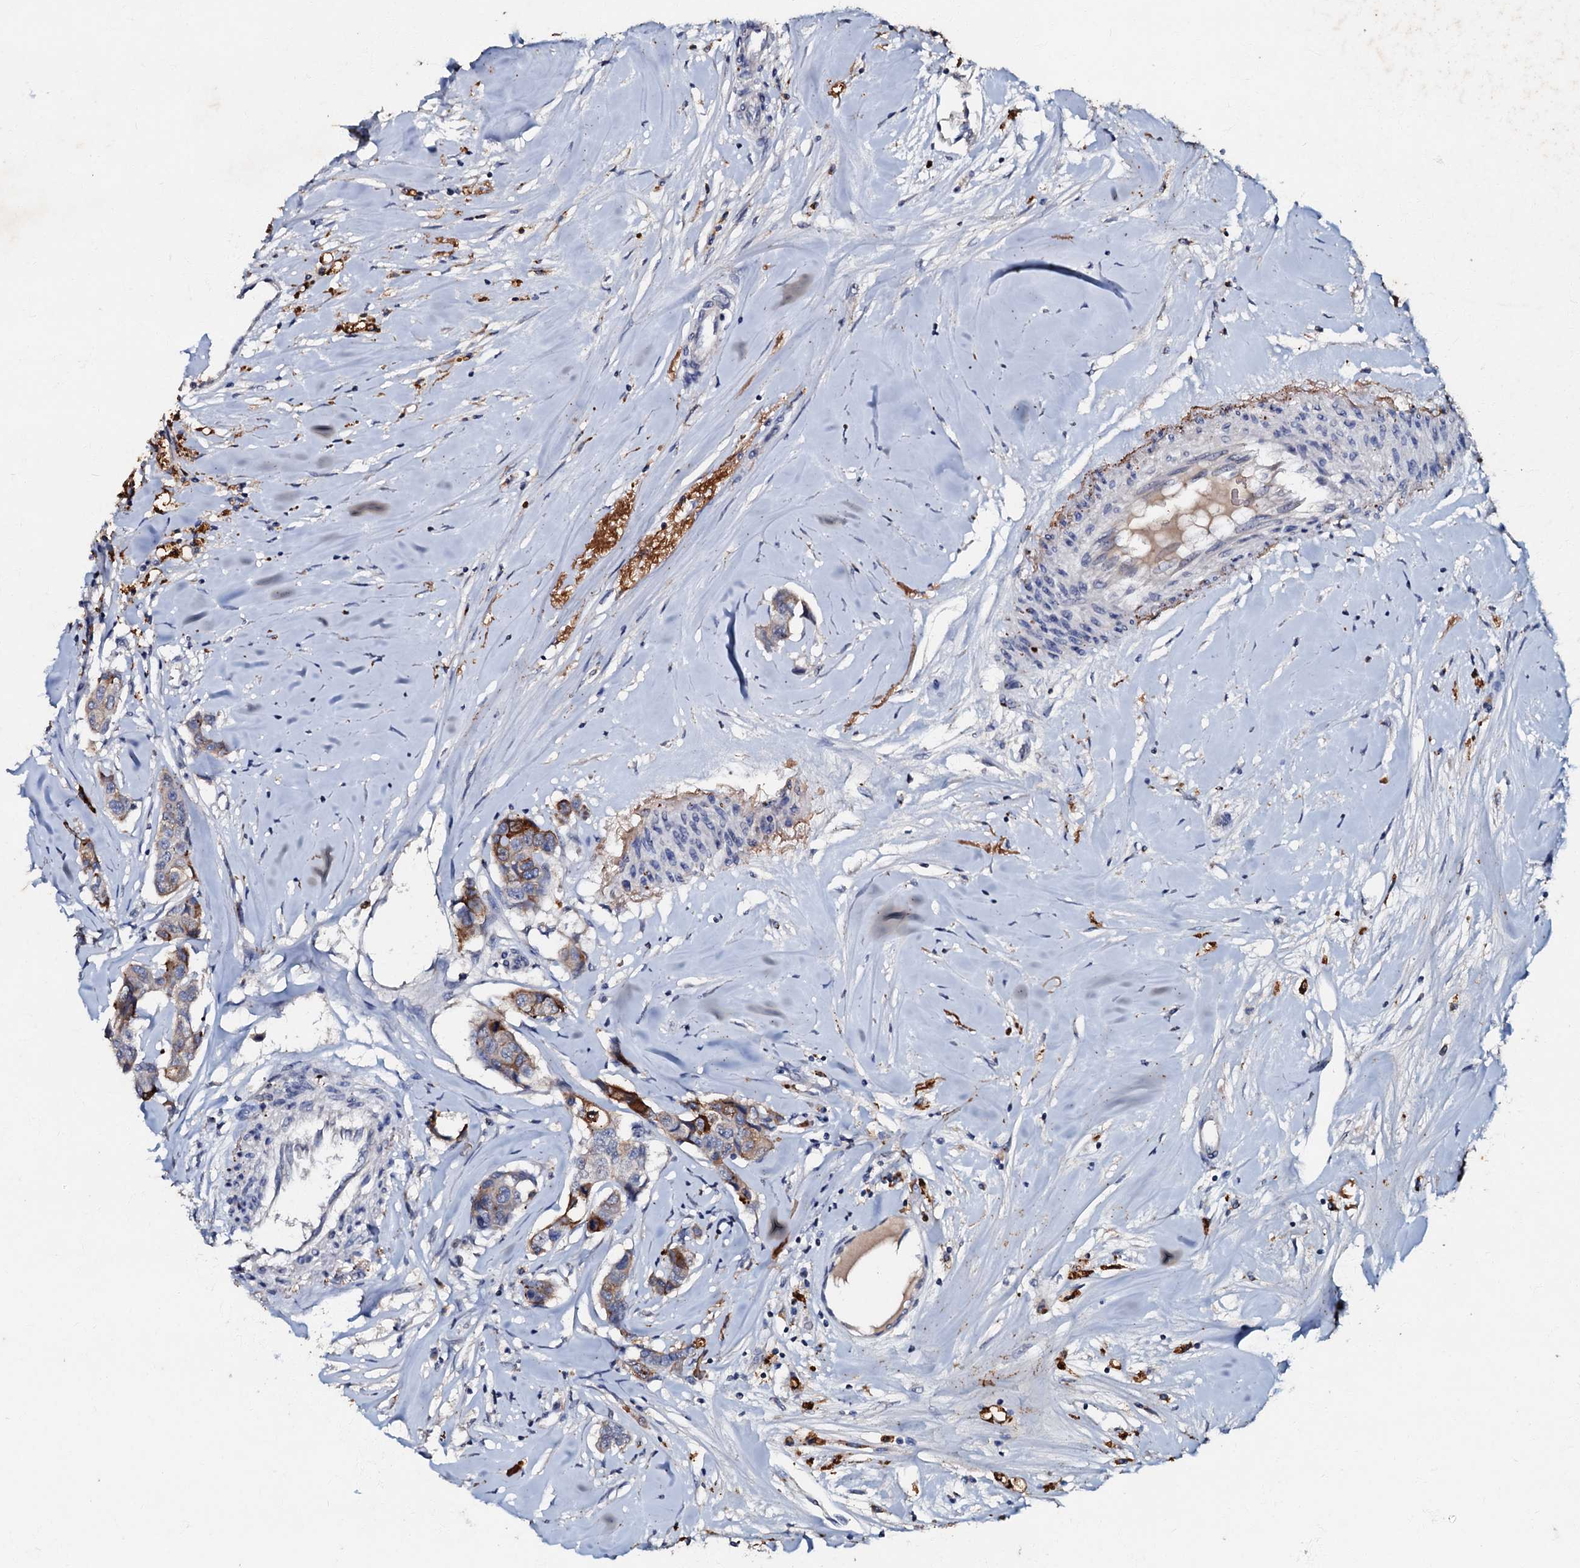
{"staining": {"intensity": "moderate", "quantity": "<25%", "location": "cytoplasmic/membranous"}, "tissue": "breast cancer", "cell_type": "Tumor cells", "image_type": "cancer", "snomed": [{"axis": "morphology", "description": "Duct carcinoma"}, {"axis": "topography", "description": "Breast"}], "caption": "The immunohistochemical stain shows moderate cytoplasmic/membranous positivity in tumor cells of infiltrating ductal carcinoma (breast) tissue. (DAB (3,3'-diaminobenzidine) IHC with brightfield microscopy, high magnification).", "gene": "MANSC4", "patient": {"sex": "female", "age": 80}}